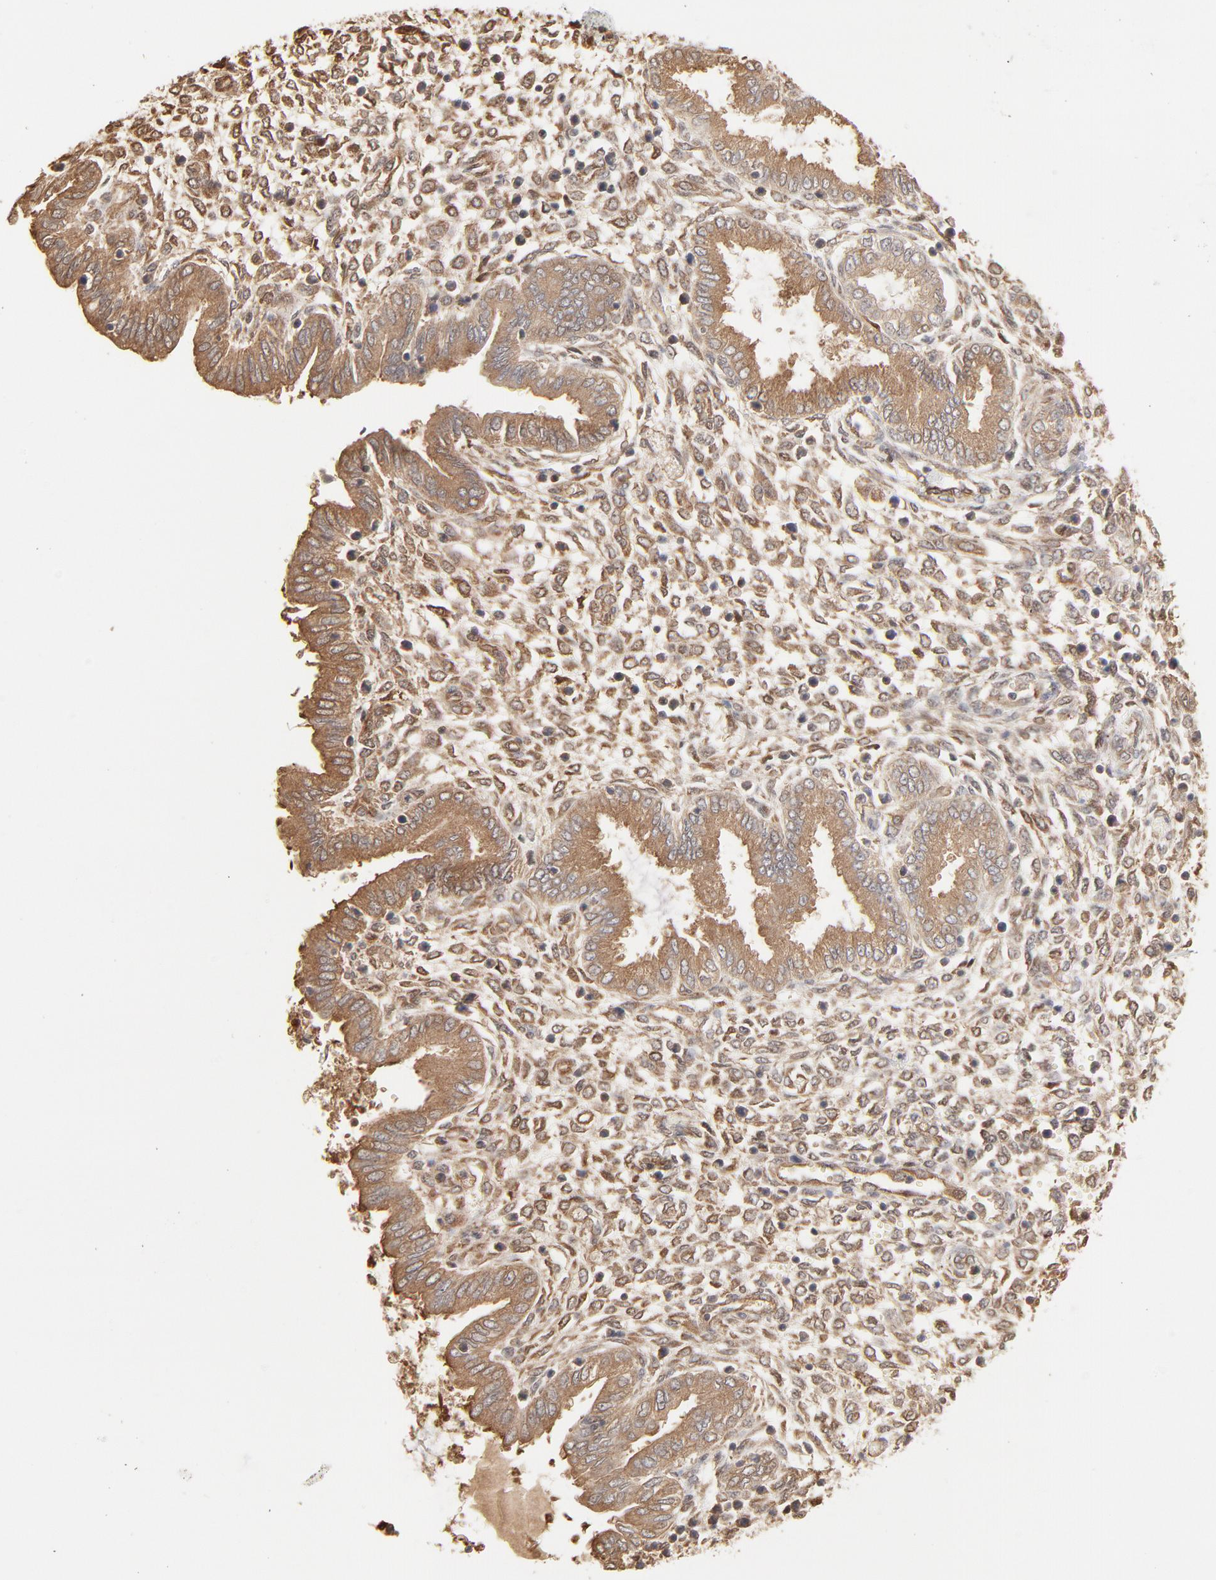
{"staining": {"intensity": "weak", "quantity": ">75%", "location": "cytoplasmic/membranous"}, "tissue": "endometrium", "cell_type": "Cells in endometrial stroma", "image_type": "normal", "snomed": [{"axis": "morphology", "description": "Normal tissue, NOS"}, {"axis": "topography", "description": "Endometrium"}], "caption": "Immunohistochemical staining of unremarkable endometrium shows low levels of weak cytoplasmic/membranous positivity in about >75% of cells in endometrial stroma. (DAB = brown stain, brightfield microscopy at high magnification).", "gene": "PPP2CA", "patient": {"sex": "female", "age": 33}}